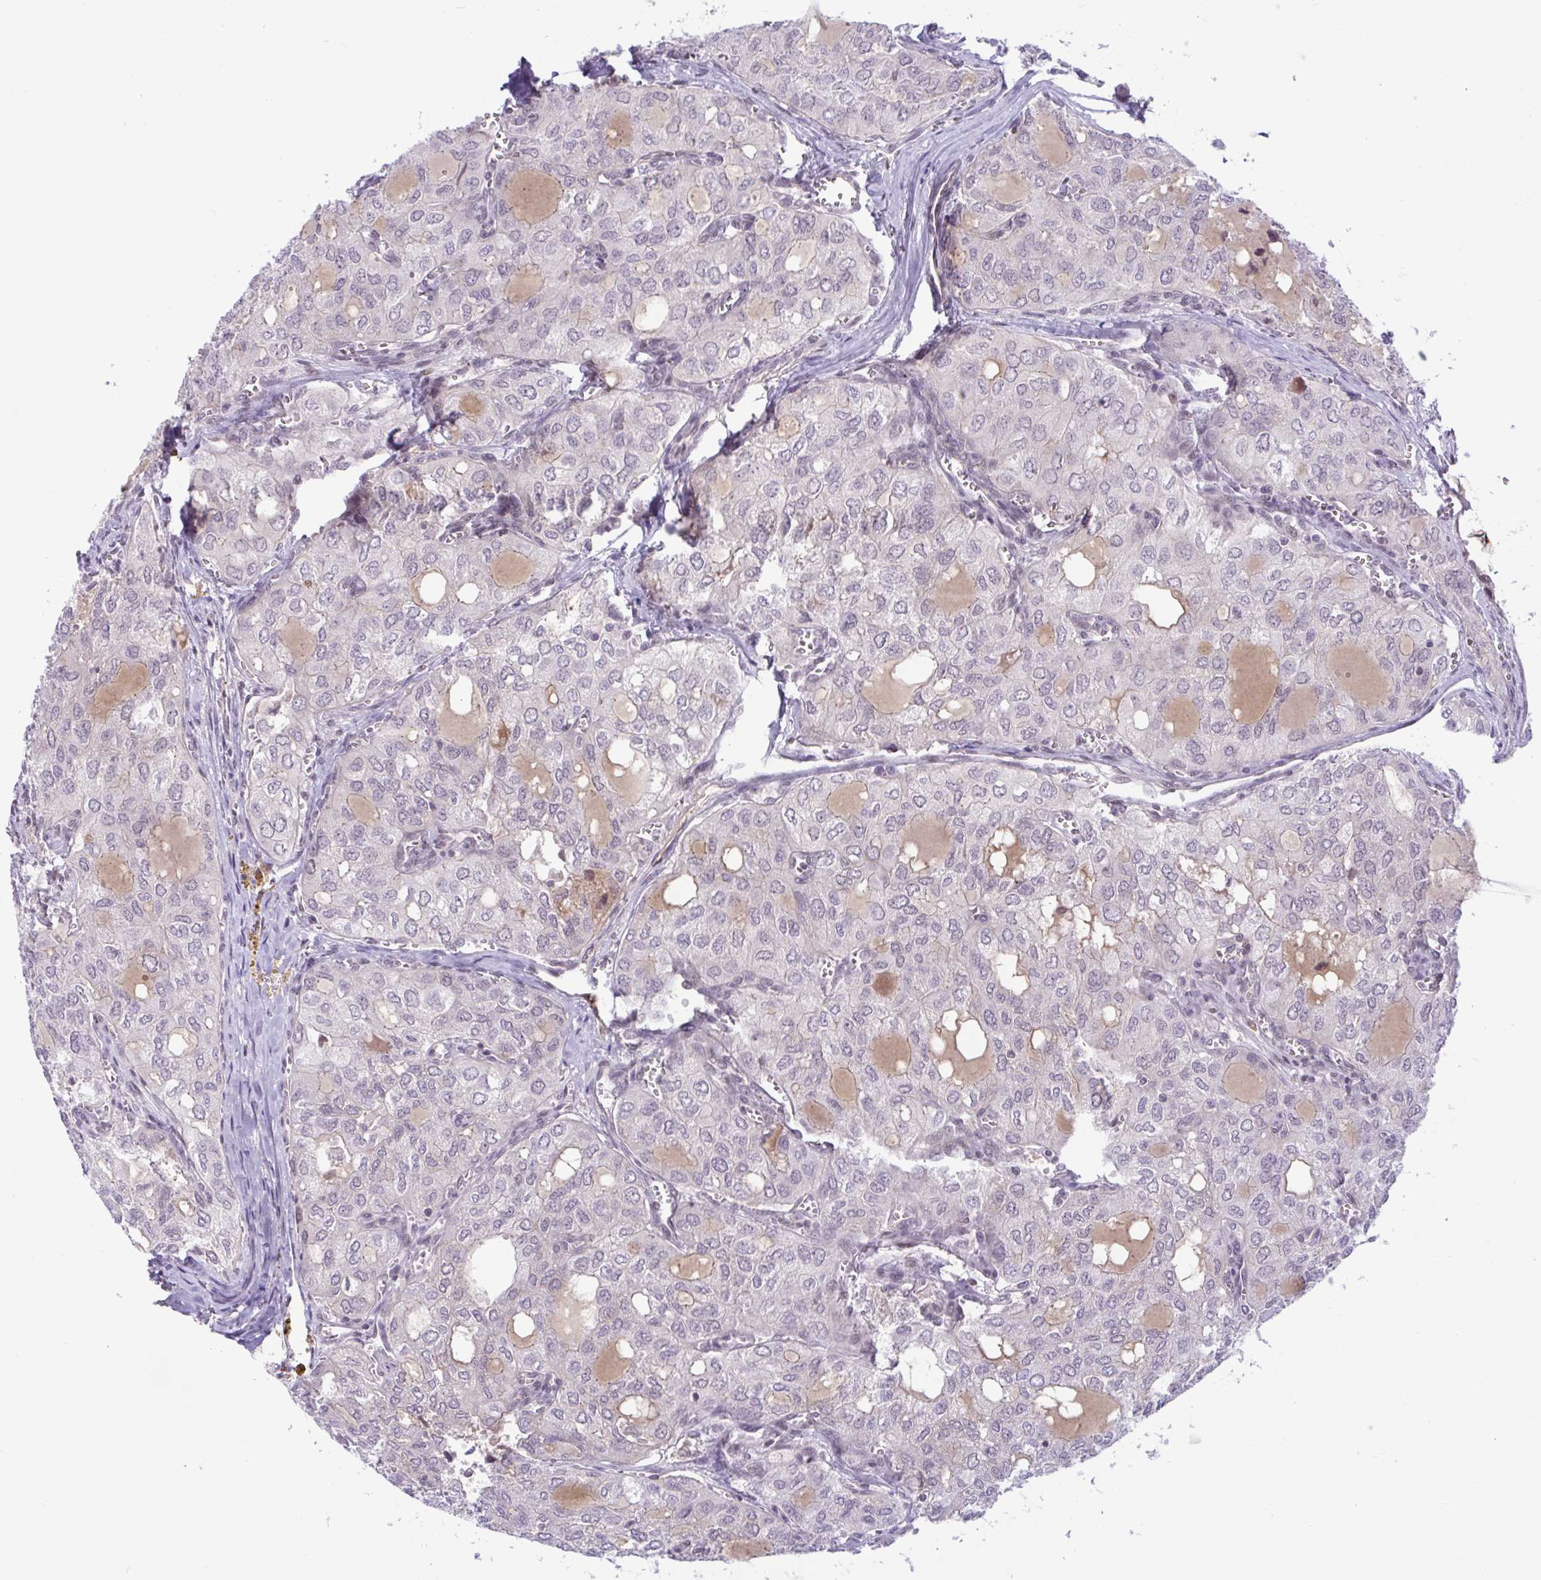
{"staining": {"intensity": "weak", "quantity": "<25%", "location": "cytoplasmic/membranous"}, "tissue": "thyroid cancer", "cell_type": "Tumor cells", "image_type": "cancer", "snomed": [{"axis": "morphology", "description": "Follicular adenoma carcinoma, NOS"}, {"axis": "topography", "description": "Thyroid gland"}], "caption": "Human thyroid cancer (follicular adenoma carcinoma) stained for a protein using IHC exhibits no positivity in tumor cells.", "gene": "TTC7B", "patient": {"sex": "male", "age": 75}}